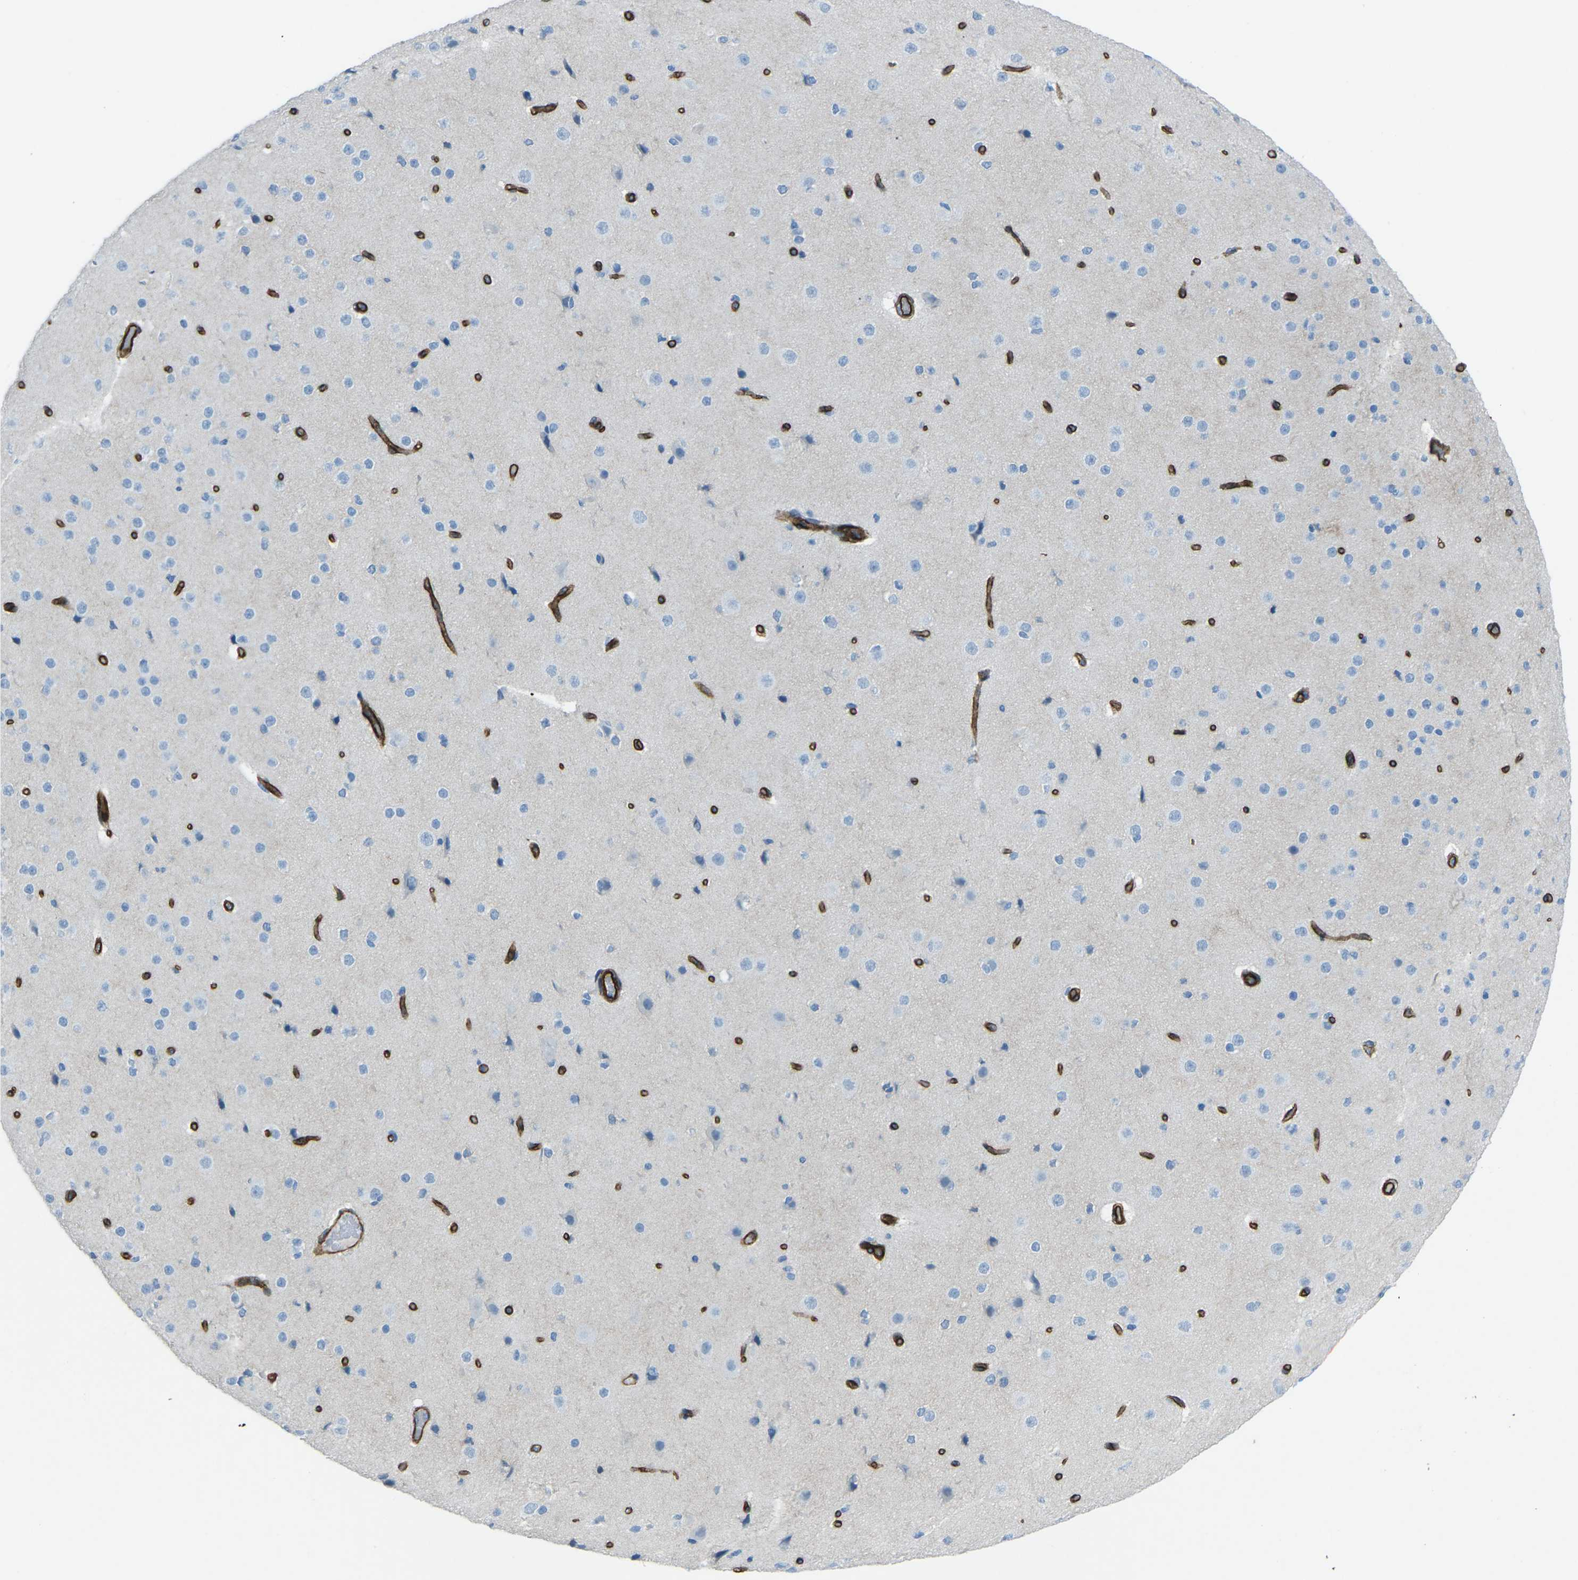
{"staining": {"intensity": "strong", "quantity": ">75%", "location": "cytoplasmic/membranous"}, "tissue": "cerebral cortex", "cell_type": "Endothelial cells", "image_type": "normal", "snomed": [{"axis": "morphology", "description": "Normal tissue, NOS"}, {"axis": "morphology", "description": "Developmental malformation"}, {"axis": "topography", "description": "Cerebral cortex"}], "caption": "Protein analysis of unremarkable cerebral cortex exhibits strong cytoplasmic/membranous positivity in about >75% of endothelial cells. (DAB (3,3'-diaminobenzidine) IHC, brown staining for protein, blue staining for nuclei).", "gene": "UTRN", "patient": {"sex": "female", "age": 30}}